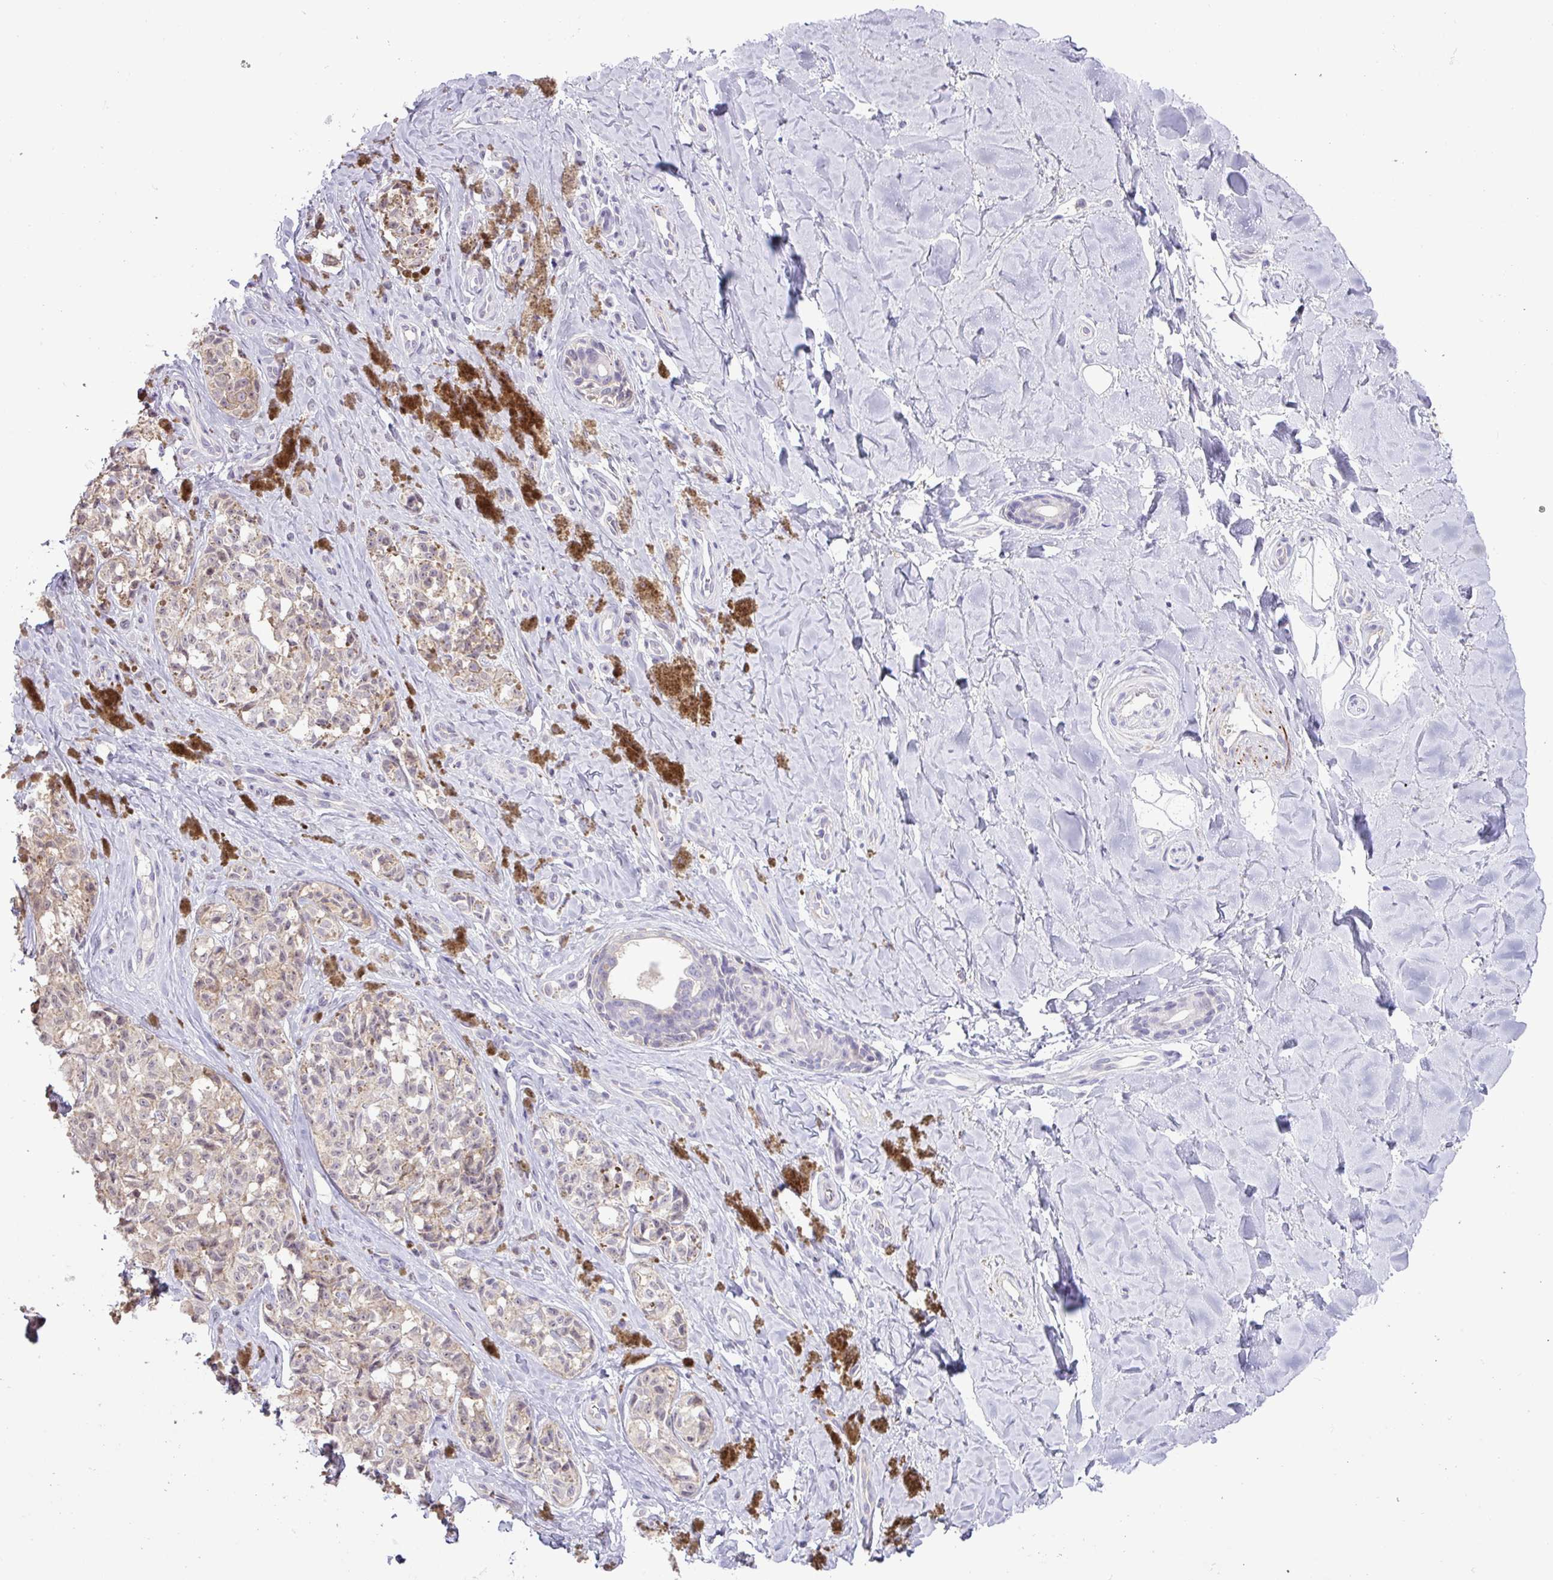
{"staining": {"intensity": "negative", "quantity": "none", "location": "none"}, "tissue": "melanoma", "cell_type": "Tumor cells", "image_type": "cancer", "snomed": [{"axis": "morphology", "description": "Malignant melanoma, NOS"}, {"axis": "topography", "description": "Skin"}], "caption": "Immunohistochemistry of malignant melanoma displays no staining in tumor cells. (Immunohistochemistry (ihc), brightfield microscopy, high magnification).", "gene": "RIPPLY1", "patient": {"sex": "female", "age": 65}}